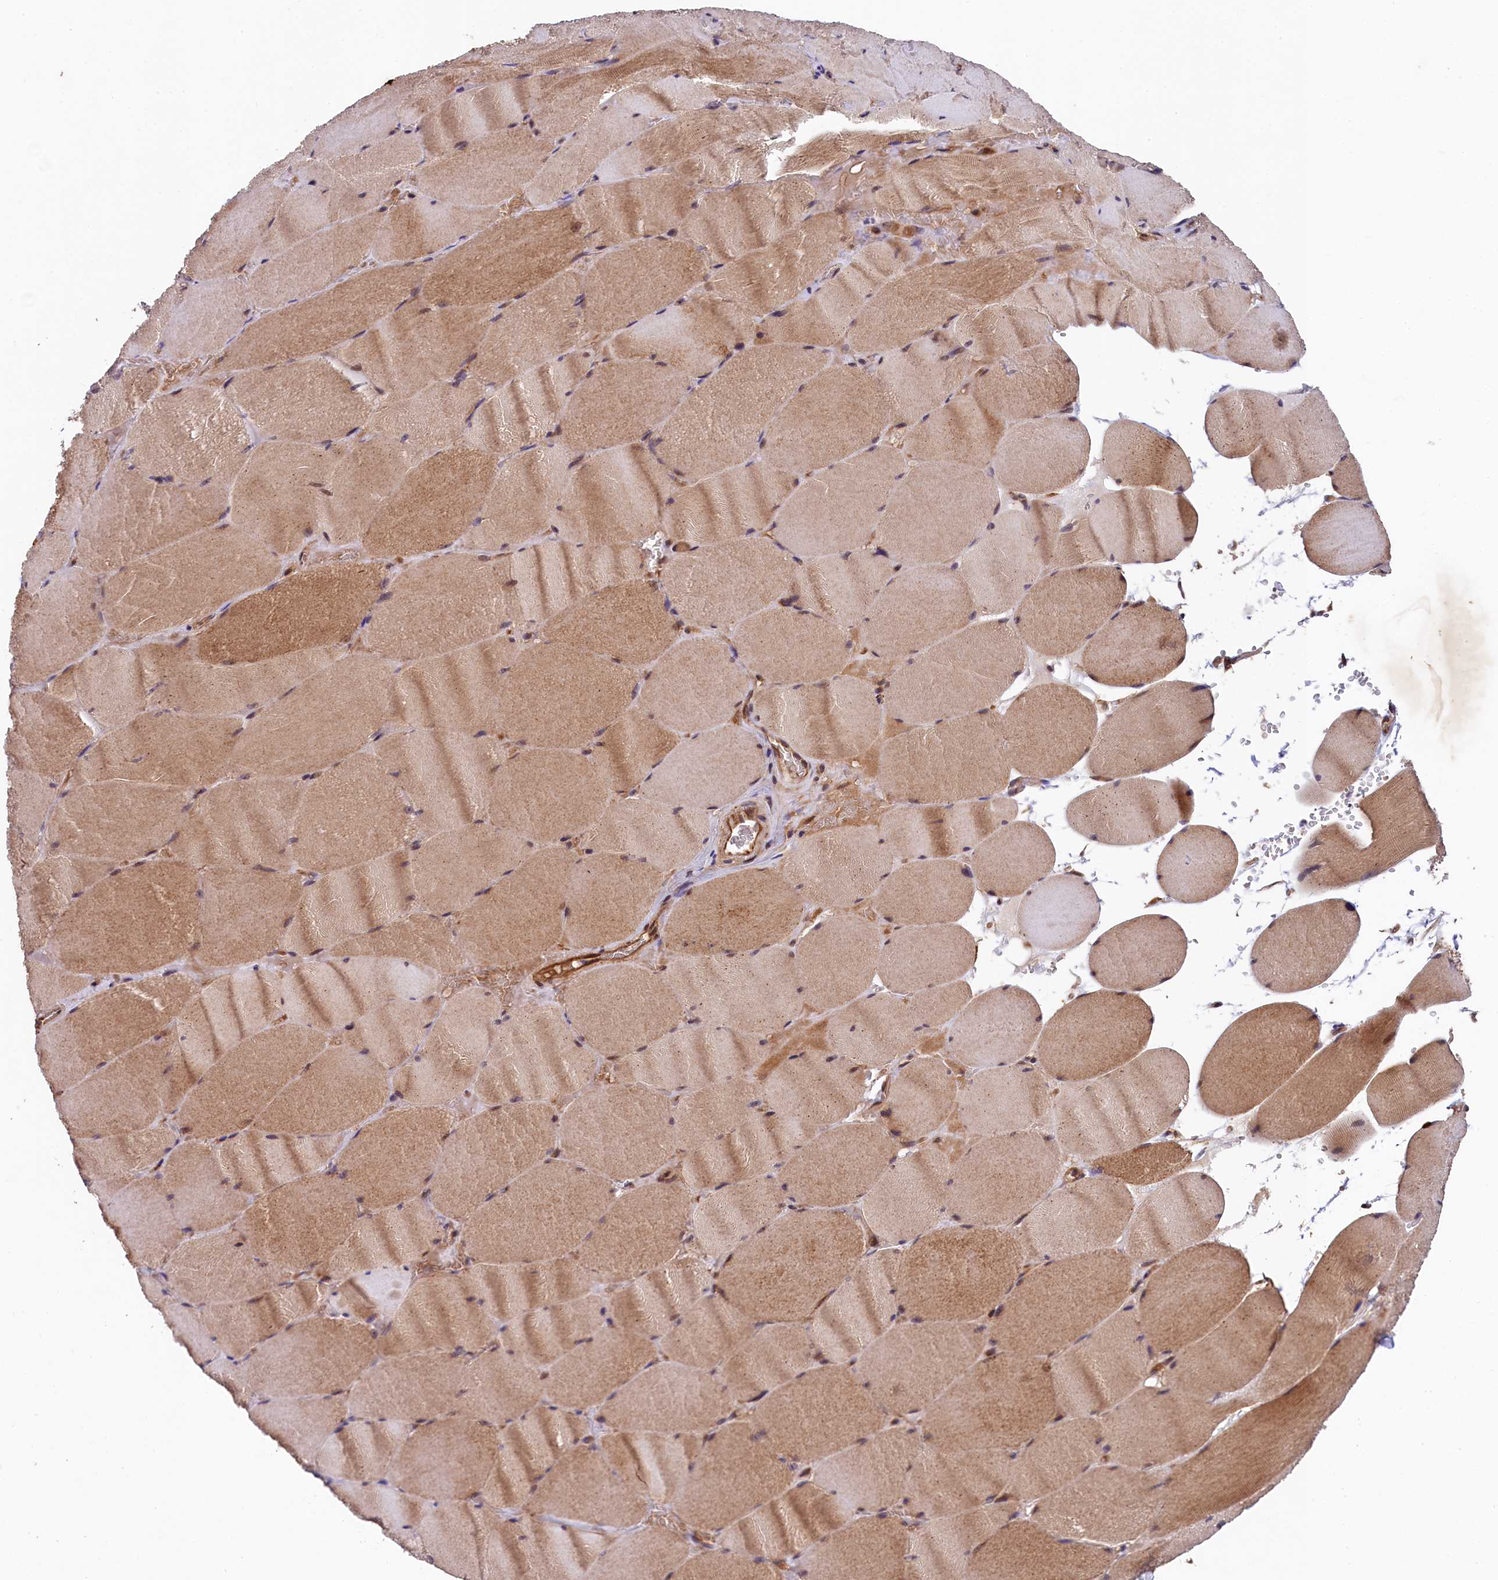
{"staining": {"intensity": "moderate", "quantity": ">75%", "location": "cytoplasmic/membranous,nuclear"}, "tissue": "skeletal muscle", "cell_type": "Myocytes", "image_type": "normal", "snomed": [{"axis": "morphology", "description": "Normal tissue, NOS"}, {"axis": "topography", "description": "Skeletal muscle"}, {"axis": "topography", "description": "Head-Neck"}], "caption": "Brown immunohistochemical staining in benign skeletal muscle displays moderate cytoplasmic/membranous,nuclear positivity in approximately >75% of myocytes.", "gene": "ARL14EP", "patient": {"sex": "male", "age": 66}}